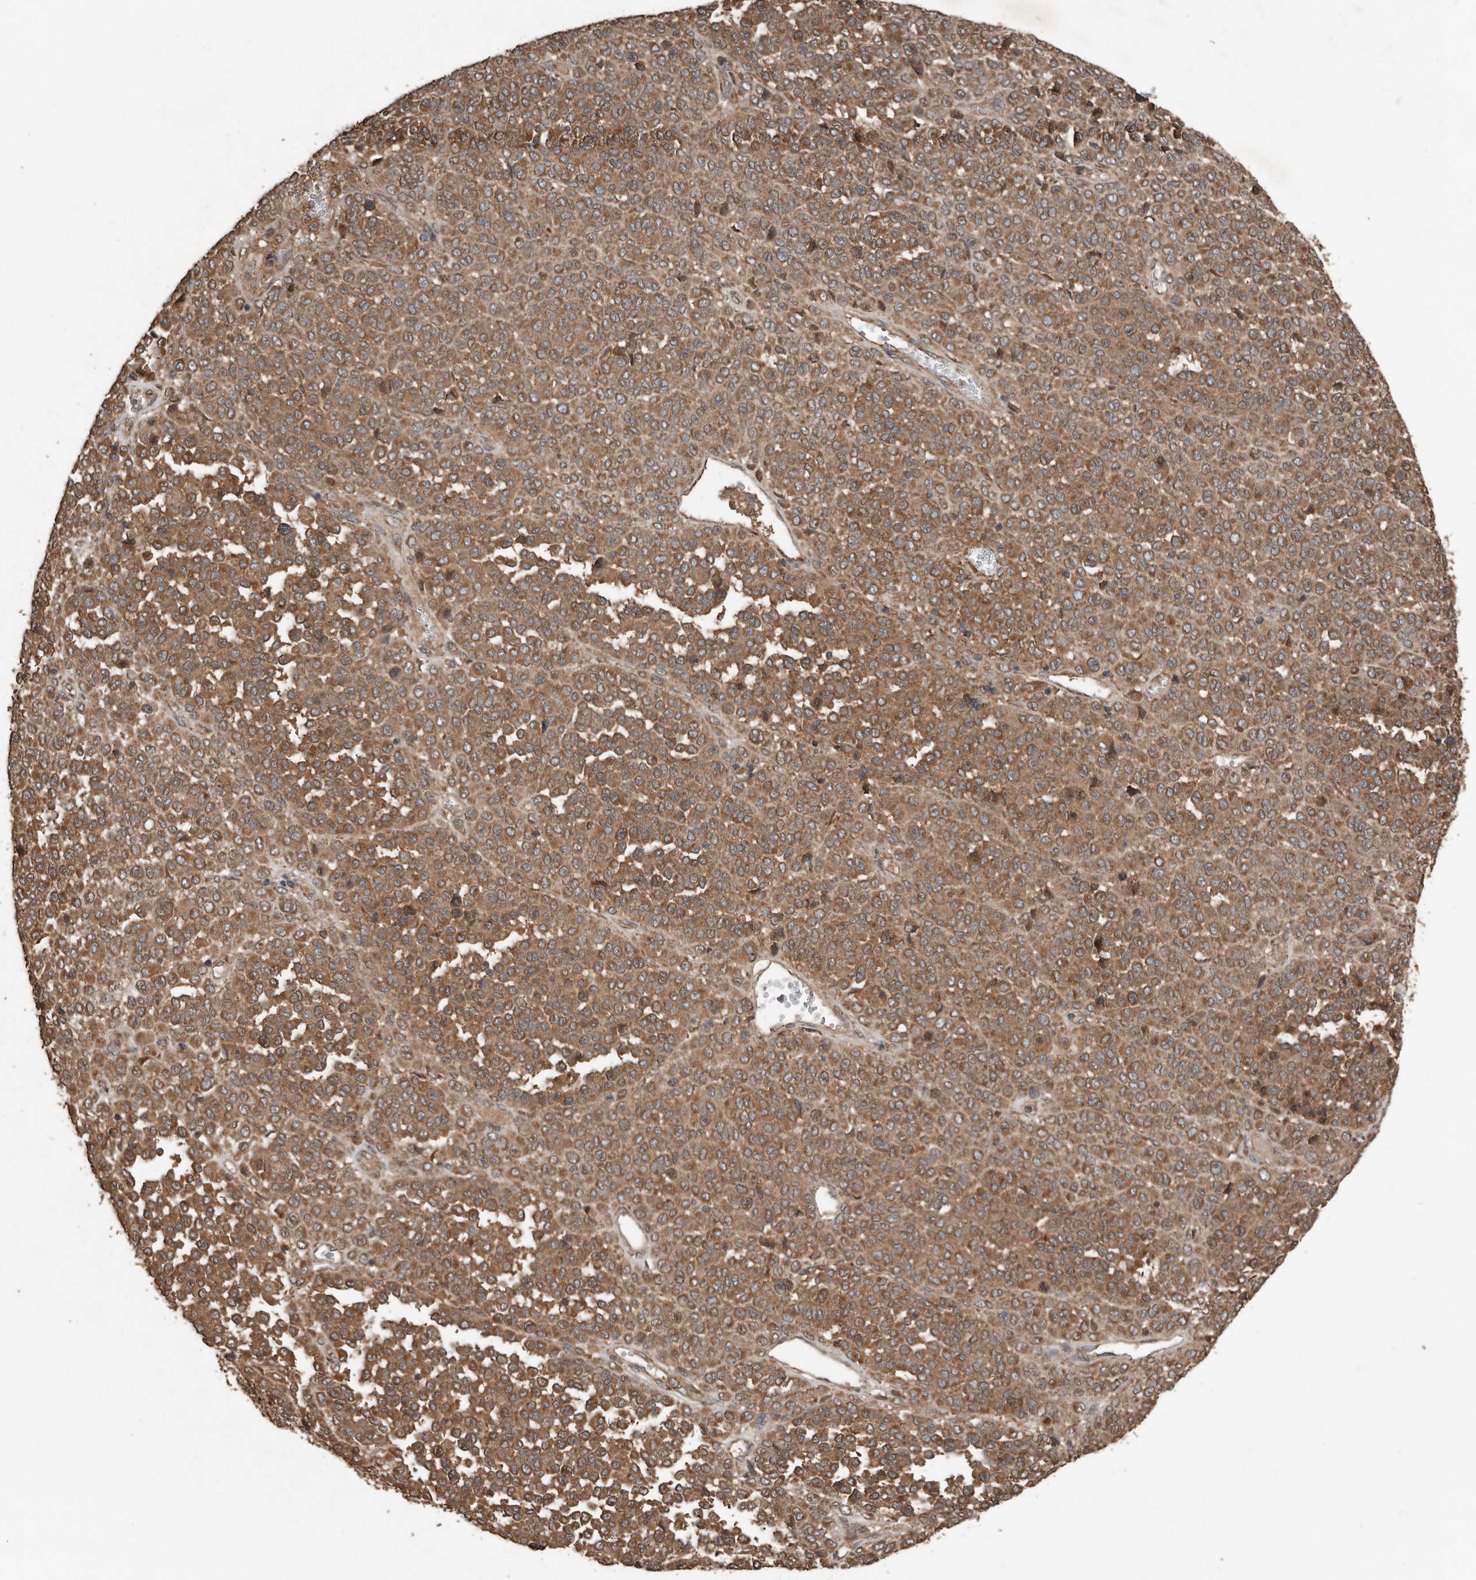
{"staining": {"intensity": "moderate", "quantity": ">75%", "location": "cytoplasmic/membranous"}, "tissue": "melanoma", "cell_type": "Tumor cells", "image_type": "cancer", "snomed": [{"axis": "morphology", "description": "Malignant melanoma, Metastatic site"}, {"axis": "topography", "description": "Pancreas"}], "caption": "Immunohistochemistry (IHC) of melanoma exhibits medium levels of moderate cytoplasmic/membranous positivity in approximately >75% of tumor cells.", "gene": "RNF207", "patient": {"sex": "female", "age": 30}}